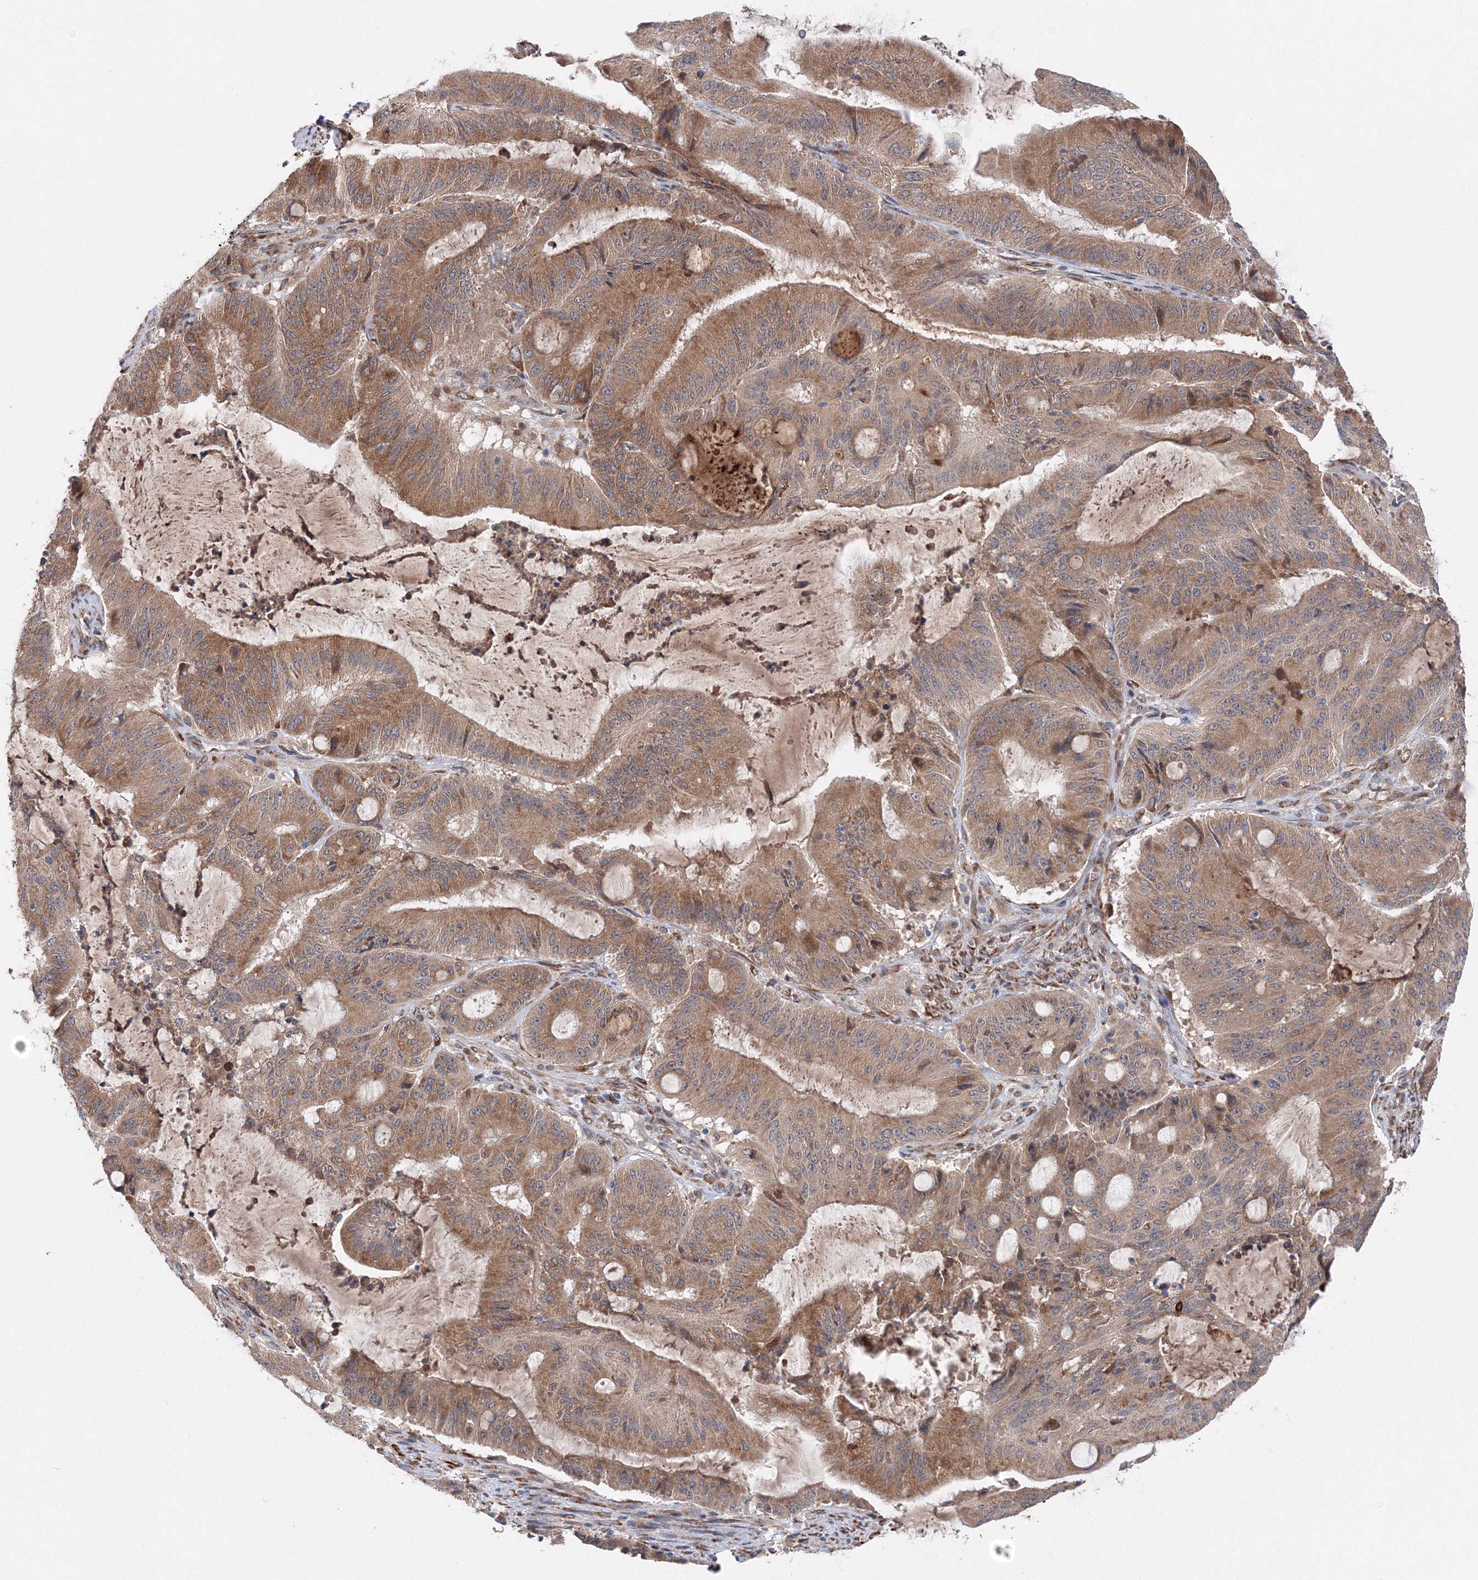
{"staining": {"intensity": "moderate", "quantity": ">75%", "location": "cytoplasmic/membranous"}, "tissue": "liver cancer", "cell_type": "Tumor cells", "image_type": "cancer", "snomed": [{"axis": "morphology", "description": "Normal tissue, NOS"}, {"axis": "morphology", "description": "Cholangiocarcinoma"}, {"axis": "topography", "description": "Liver"}, {"axis": "topography", "description": "Peripheral nerve tissue"}], "caption": "Immunohistochemical staining of liver cancer exhibits medium levels of moderate cytoplasmic/membranous positivity in about >75% of tumor cells.", "gene": "DIS3L2", "patient": {"sex": "female", "age": 73}}